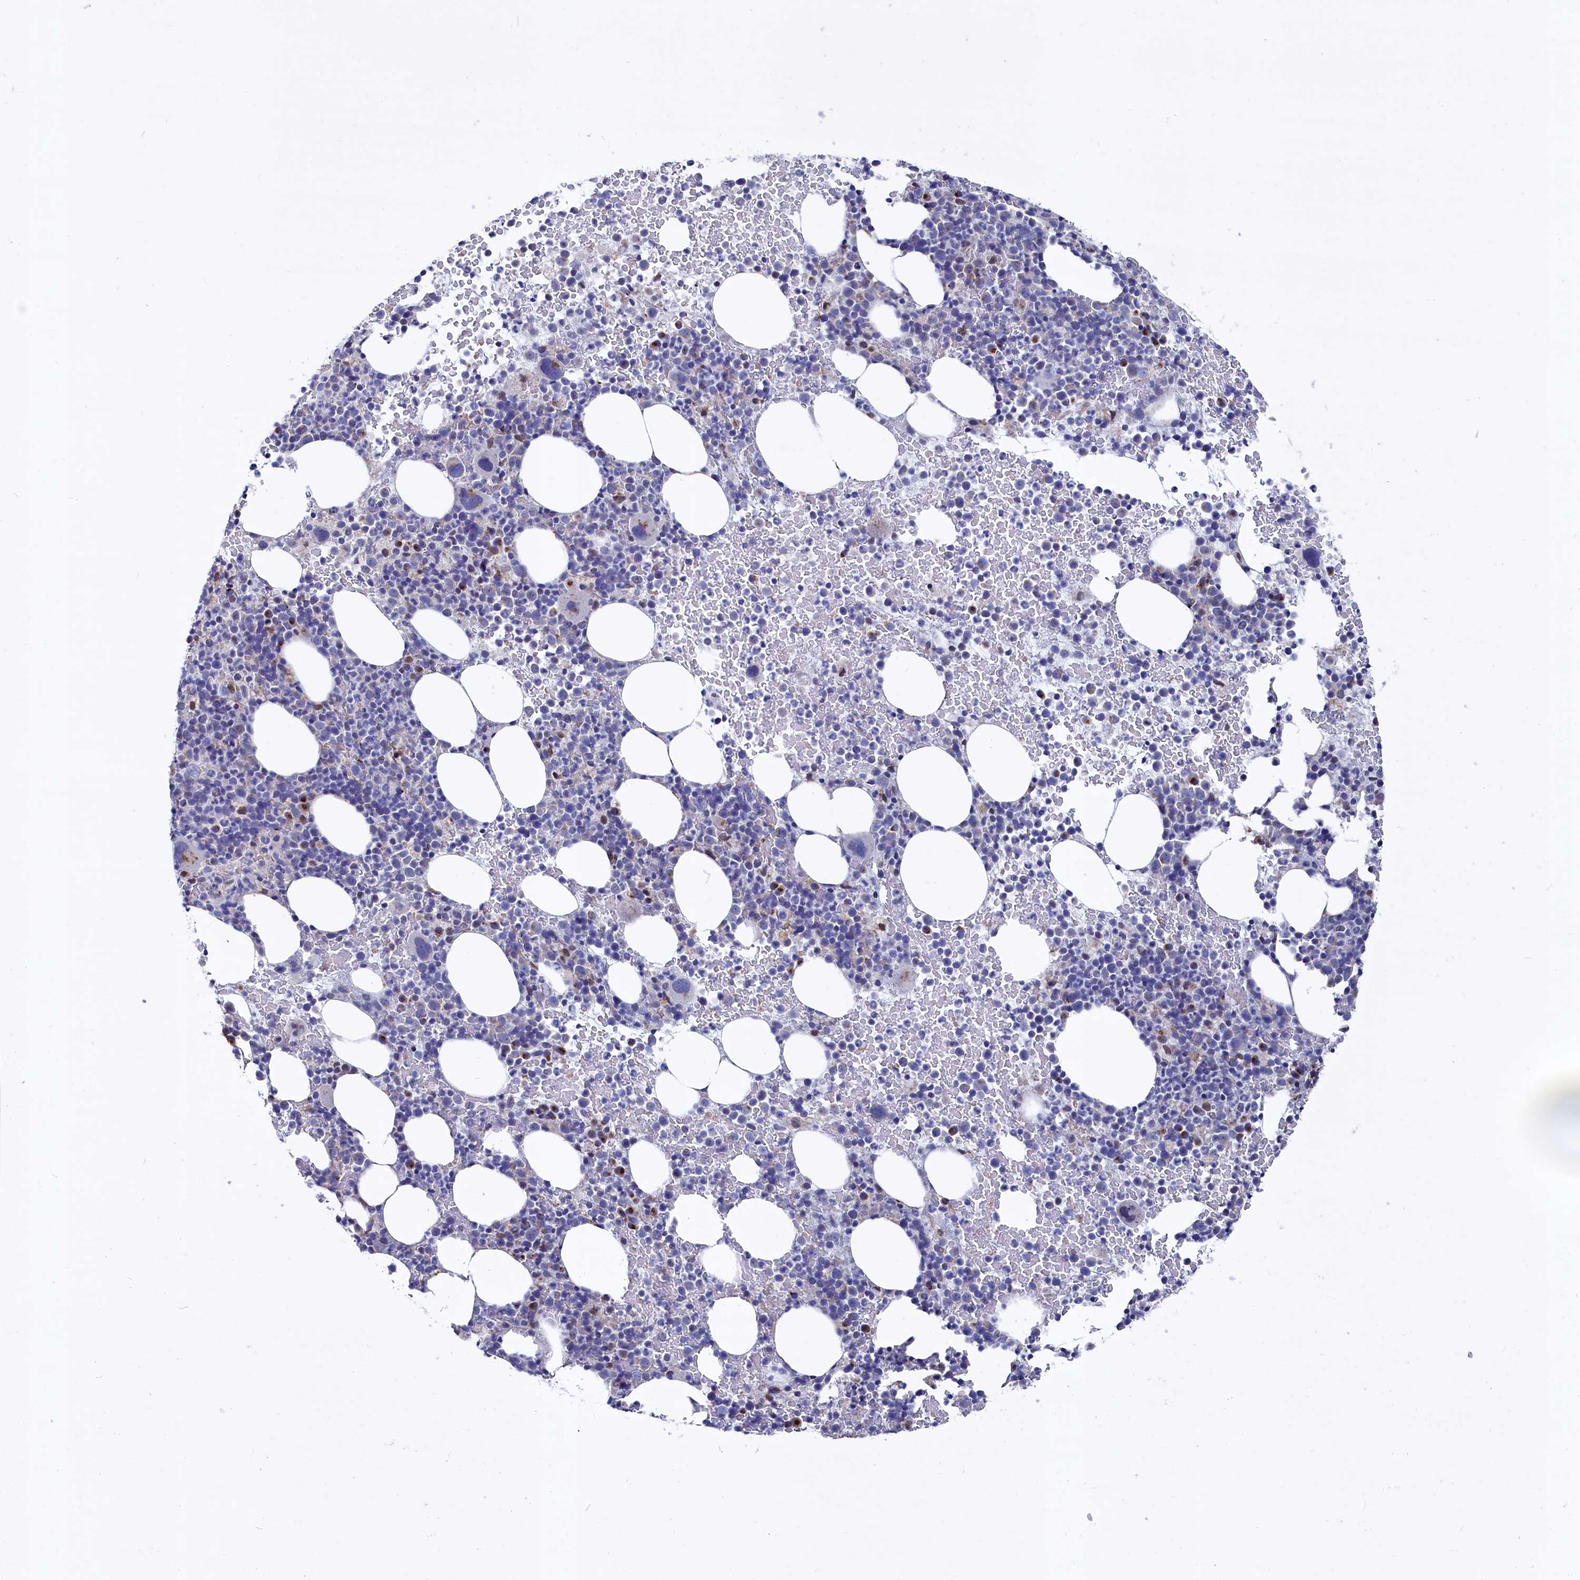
{"staining": {"intensity": "moderate", "quantity": "<25%", "location": "cytoplasmic/membranous"}, "tissue": "bone marrow", "cell_type": "Hematopoietic cells", "image_type": "normal", "snomed": [{"axis": "morphology", "description": "Normal tissue, NOS"}, {"axis": "topography", "description": "Bone marrow"}], "caption": "Immunohistochemical staining of benign human bone marrow exhibits moderate cytoplasmic/membranous protein expression in about <25% of hematopoietic cells.", "gene": "GPR108", "patient": {"sex": "female", "age": 82}}